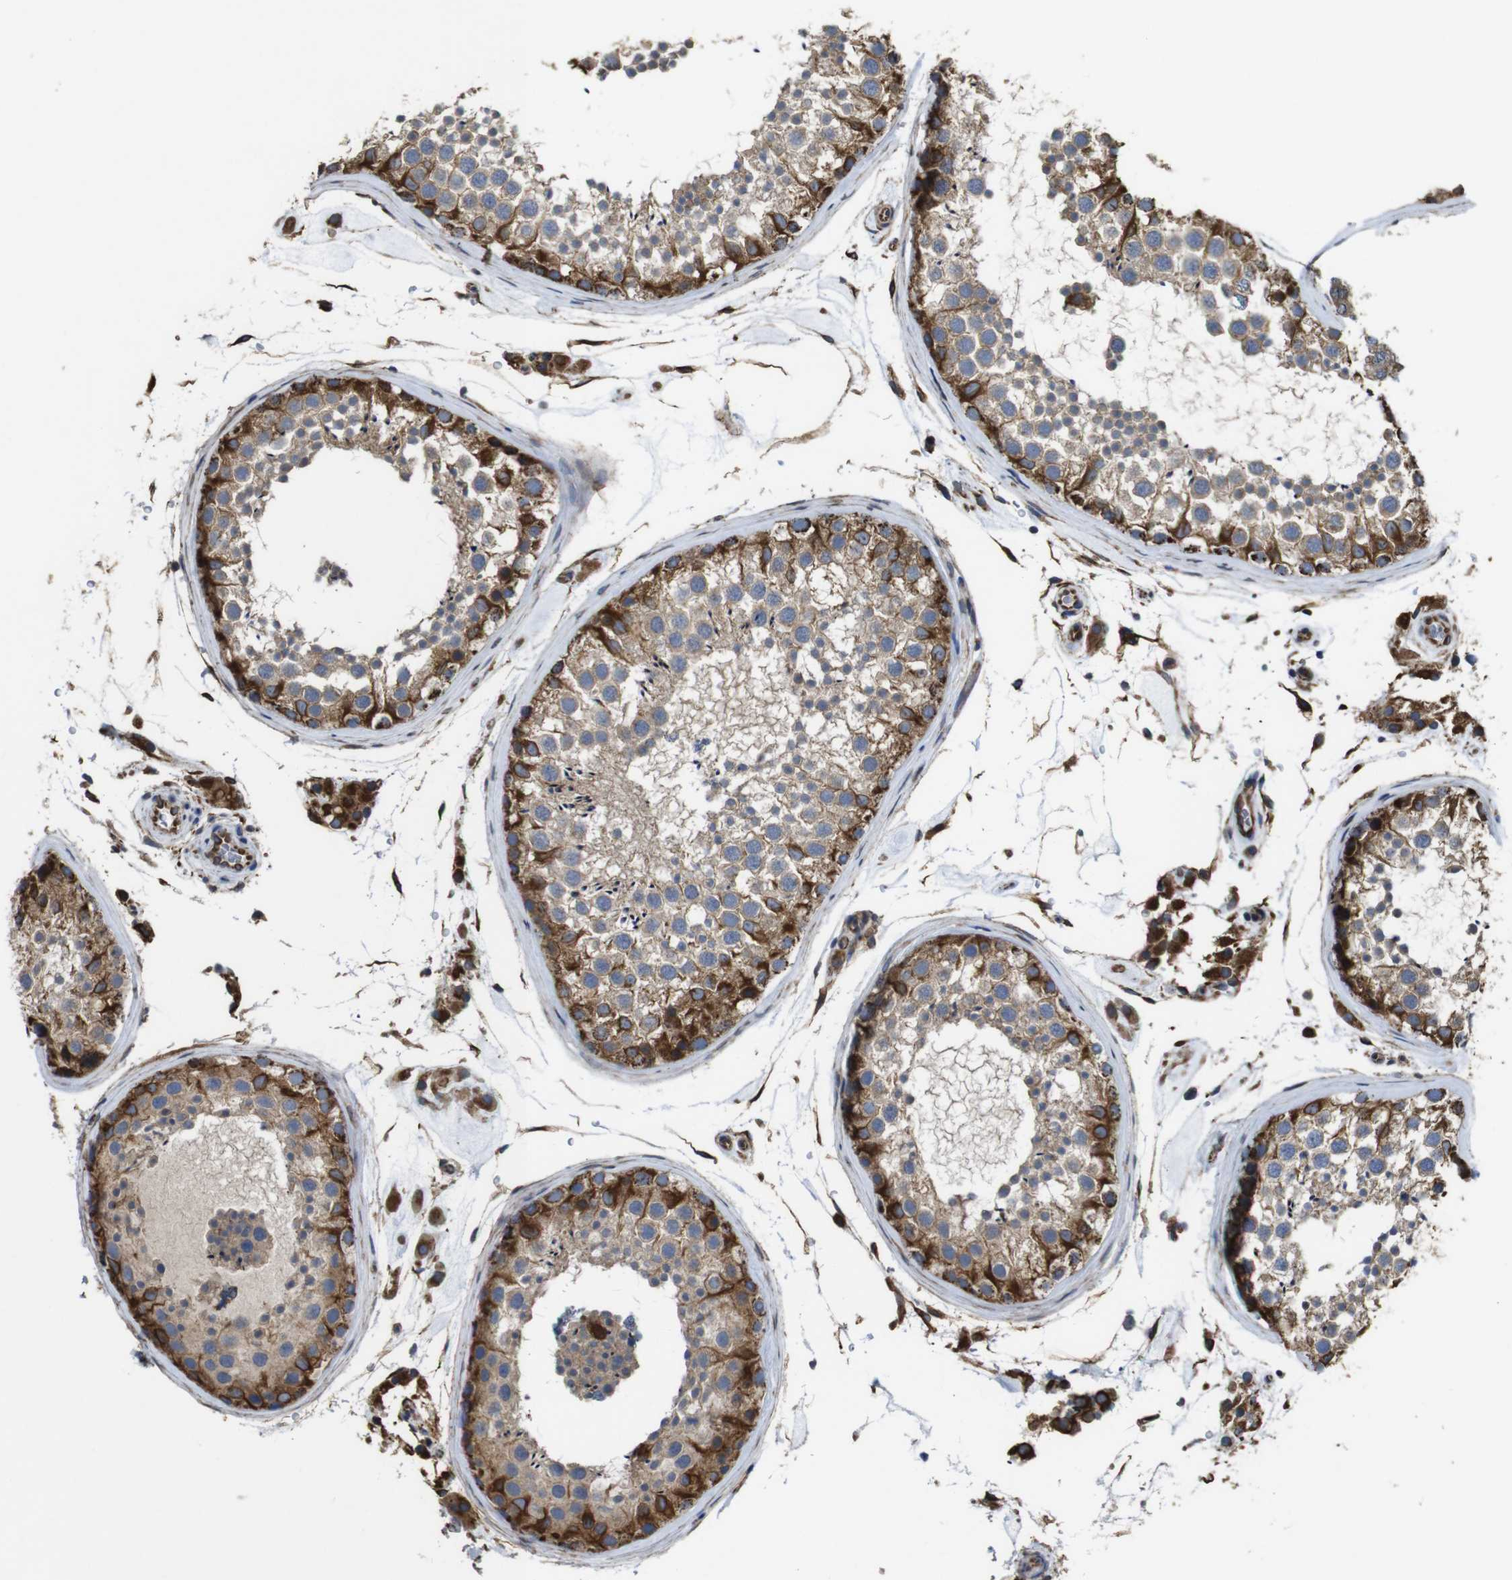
{"staining": {"intensity": "strong", "quantity": ">75%", "location": "cytoplasmic/membranous"}, "tissue": "testis", "cell_type": "Cells in seminiferous ducts", "image_type": "normal", "snomed": [{"axis": "morphology", "description": "Normal tissue, NOS"}, {"axis": "topography", "description": "Testis"}], "caption": "IHC of unremarkable testis shows high levels of strong cytoplasmic/membranous expression in approximately >75% of cells in seminiferous ducts. Nuclei are stained in blue.", "gene": "POMK", "patient": {"sex": "male", "age": 46}}